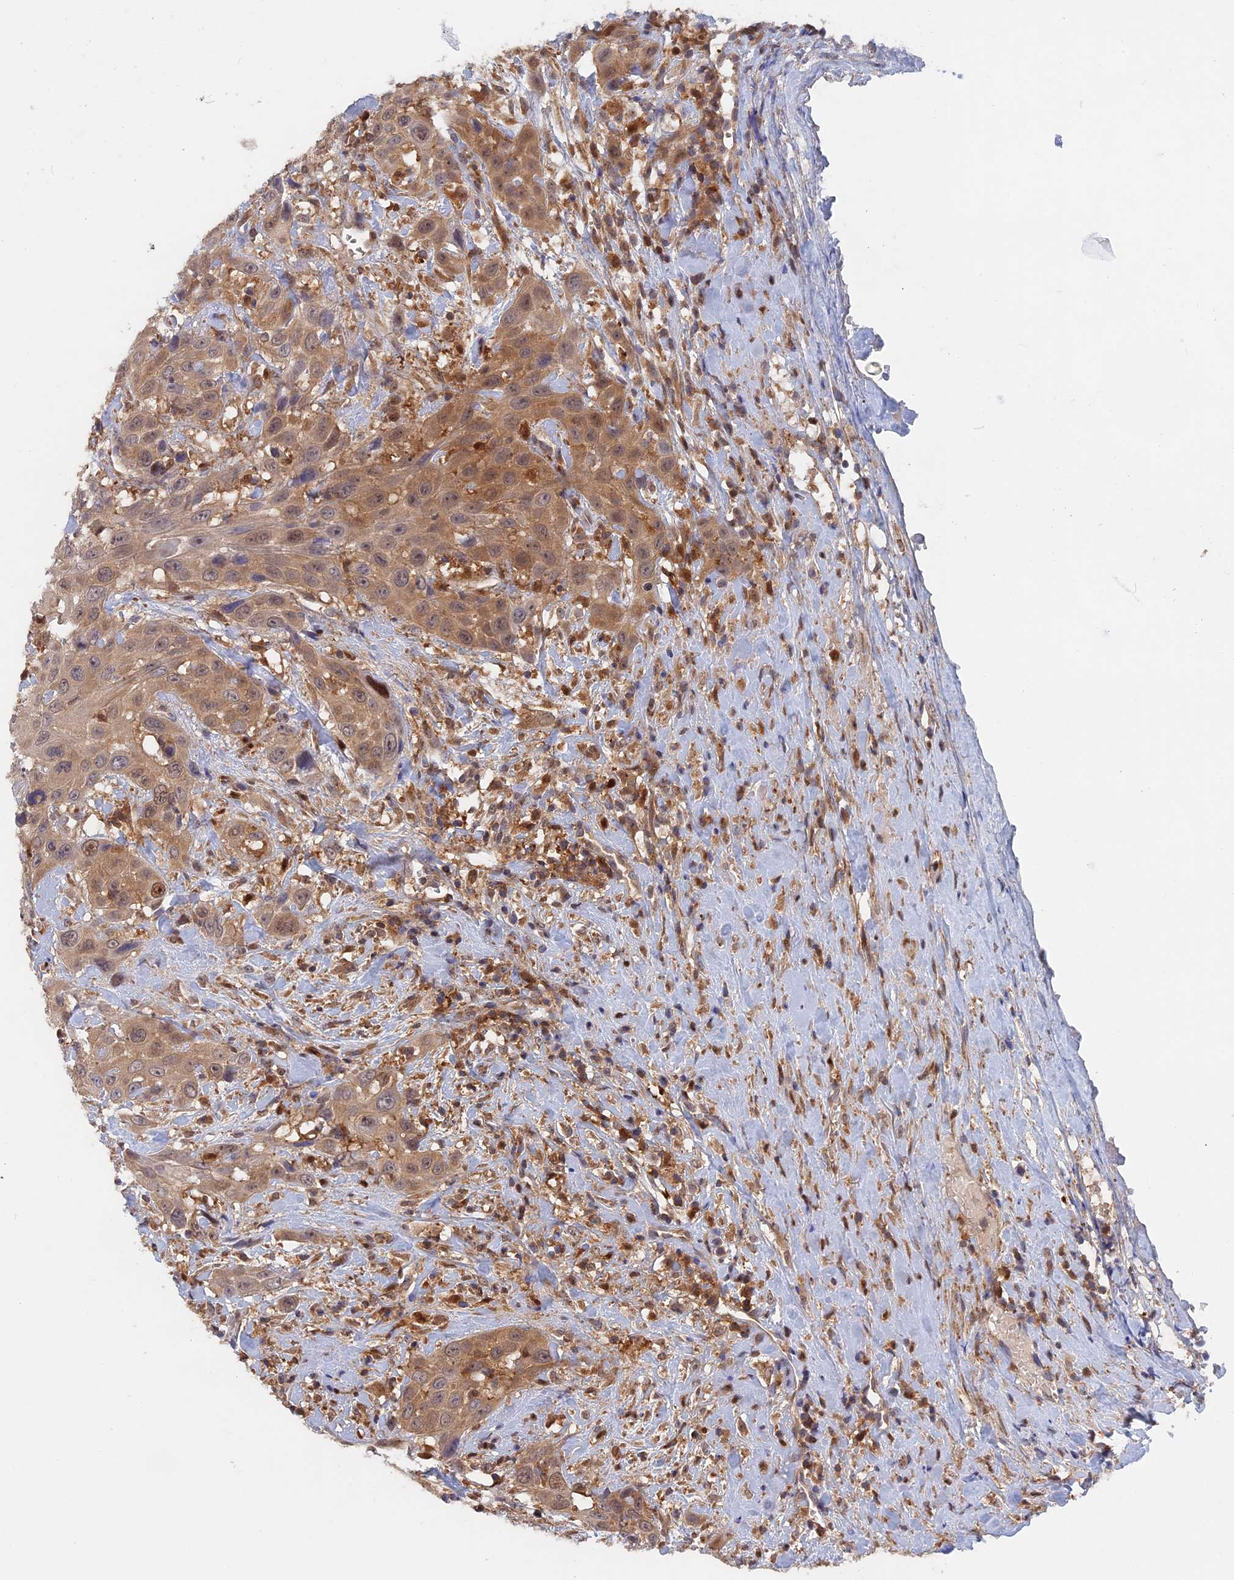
{"staining": {"intensity": "moderate", "quantity": ">75%", "location": "cytoplasmic/membranous,nuclear"}, "tissue": "head and neck cancer", "cell_type": "Tumor cells", "image_type": "cancer", "snomed": [{"axis": "morphology", "description": "Squamous cell carcinoma, NOS"}, {"axis": "topography", "description": "Head-Neck"}], "caption": "Immunohistochemistry staining of squamous cell carcinoma (head and neck), which displays medium levels of moderate cytoplasmic/membranous and nuclear positivity in approximately >75% of tumor cells indicating moderate cytoplasmic/membranous and nuclear protein expression. The staining was performed using DAB (brown) for protein detection and nuclei were counterstained in hematoxylin (blue).", "gene": "BLVRA", "patient": {"sex": "male", "age": 81}}